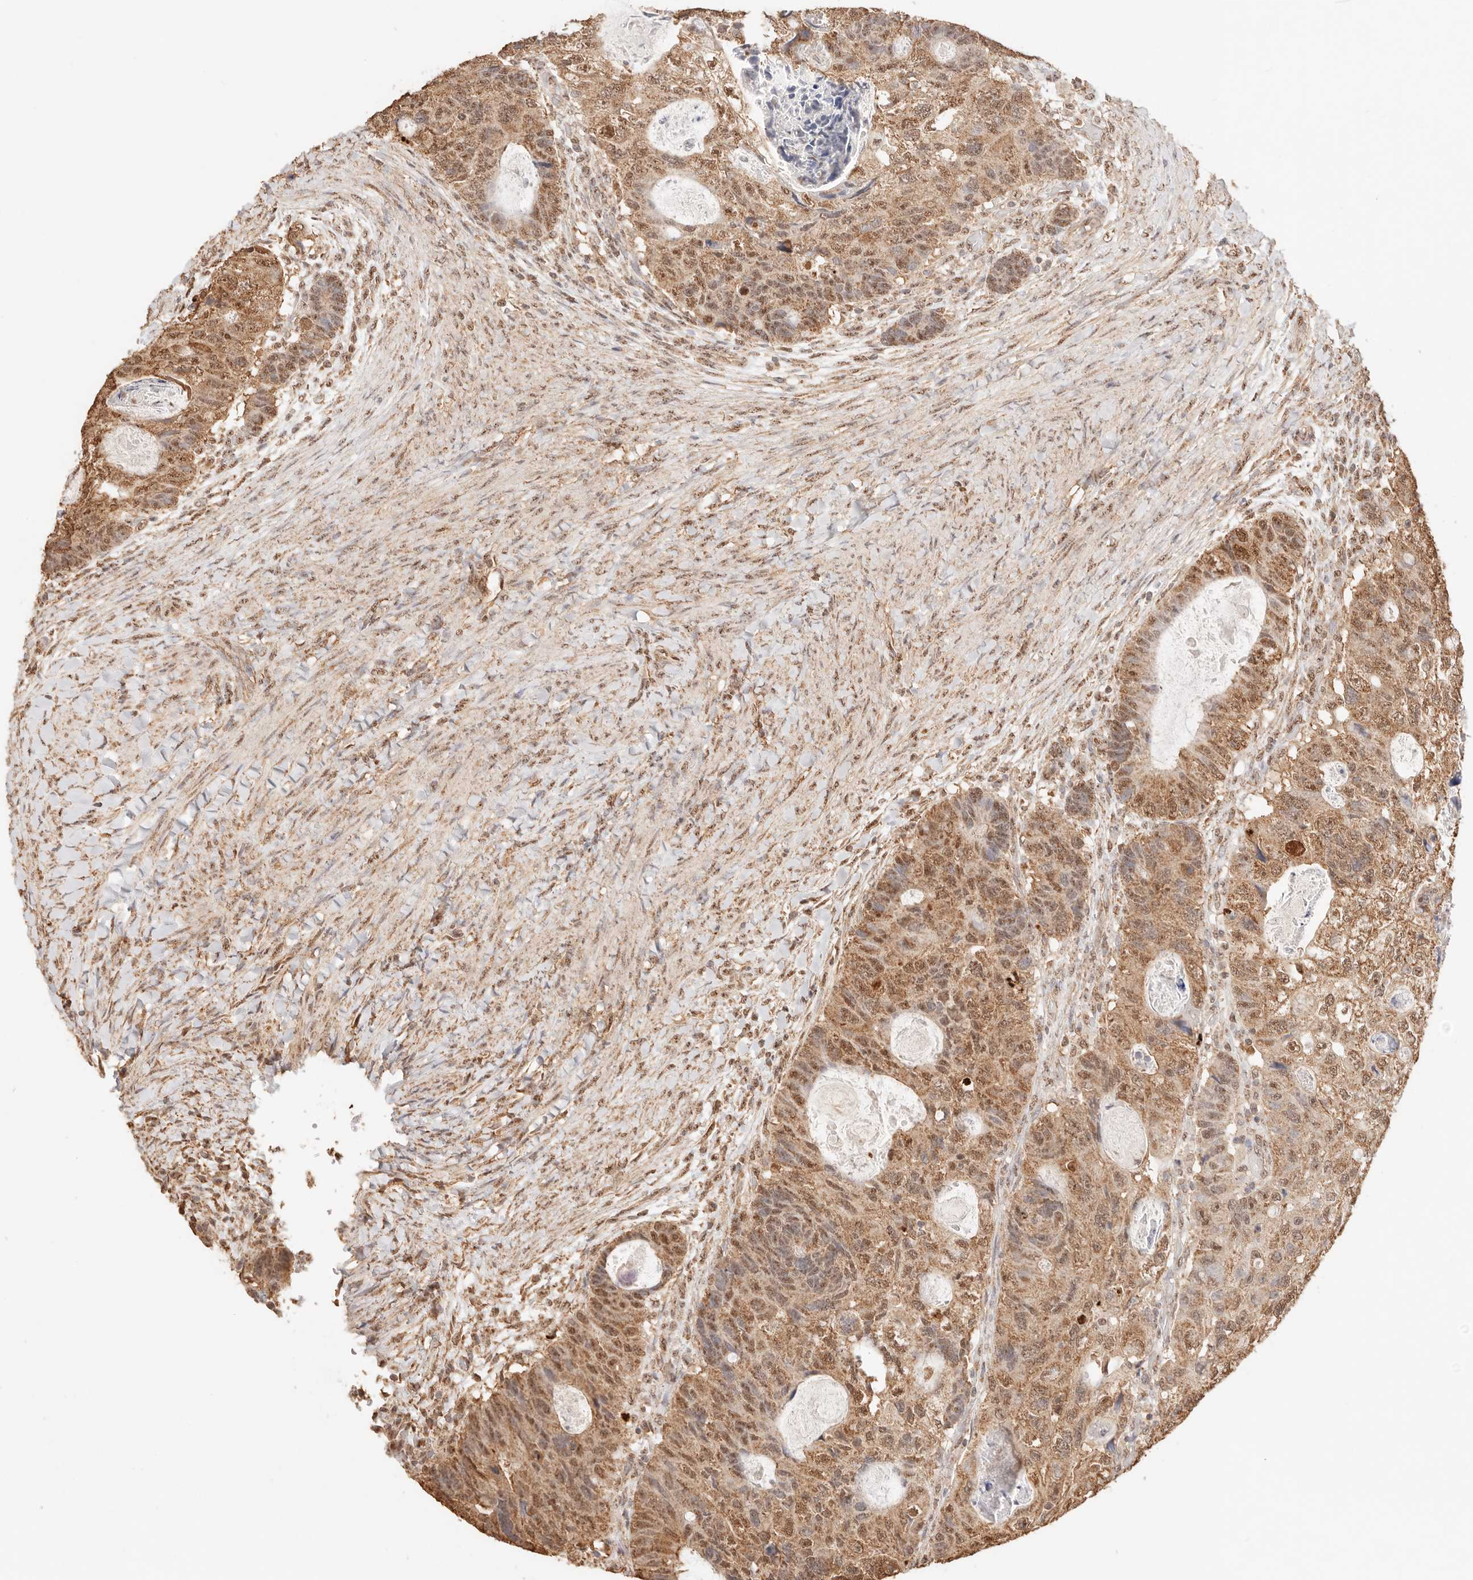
{"staining": {"intensity": "moderate", "quantity": ">75%", "location": "cytoplasmic/membranous,nuclear"}, "tissue": "colorectal cancer", "cell_type": "Tumor cells", "image_type": "cancer", "snomed": [{"axis": "morphology", "description": "Adenocarcinoma, NOS"}, {"axis": "topography", "description": "Rectum"}], "caption": "Protein staining of colorectal cancer tissue demonstrates moderate cytoplasmic/membranous and nuclear expression in about >75% of tumor cells.", "gene": "IL1R2", "patient": {"sex": "male", "age": 59}}